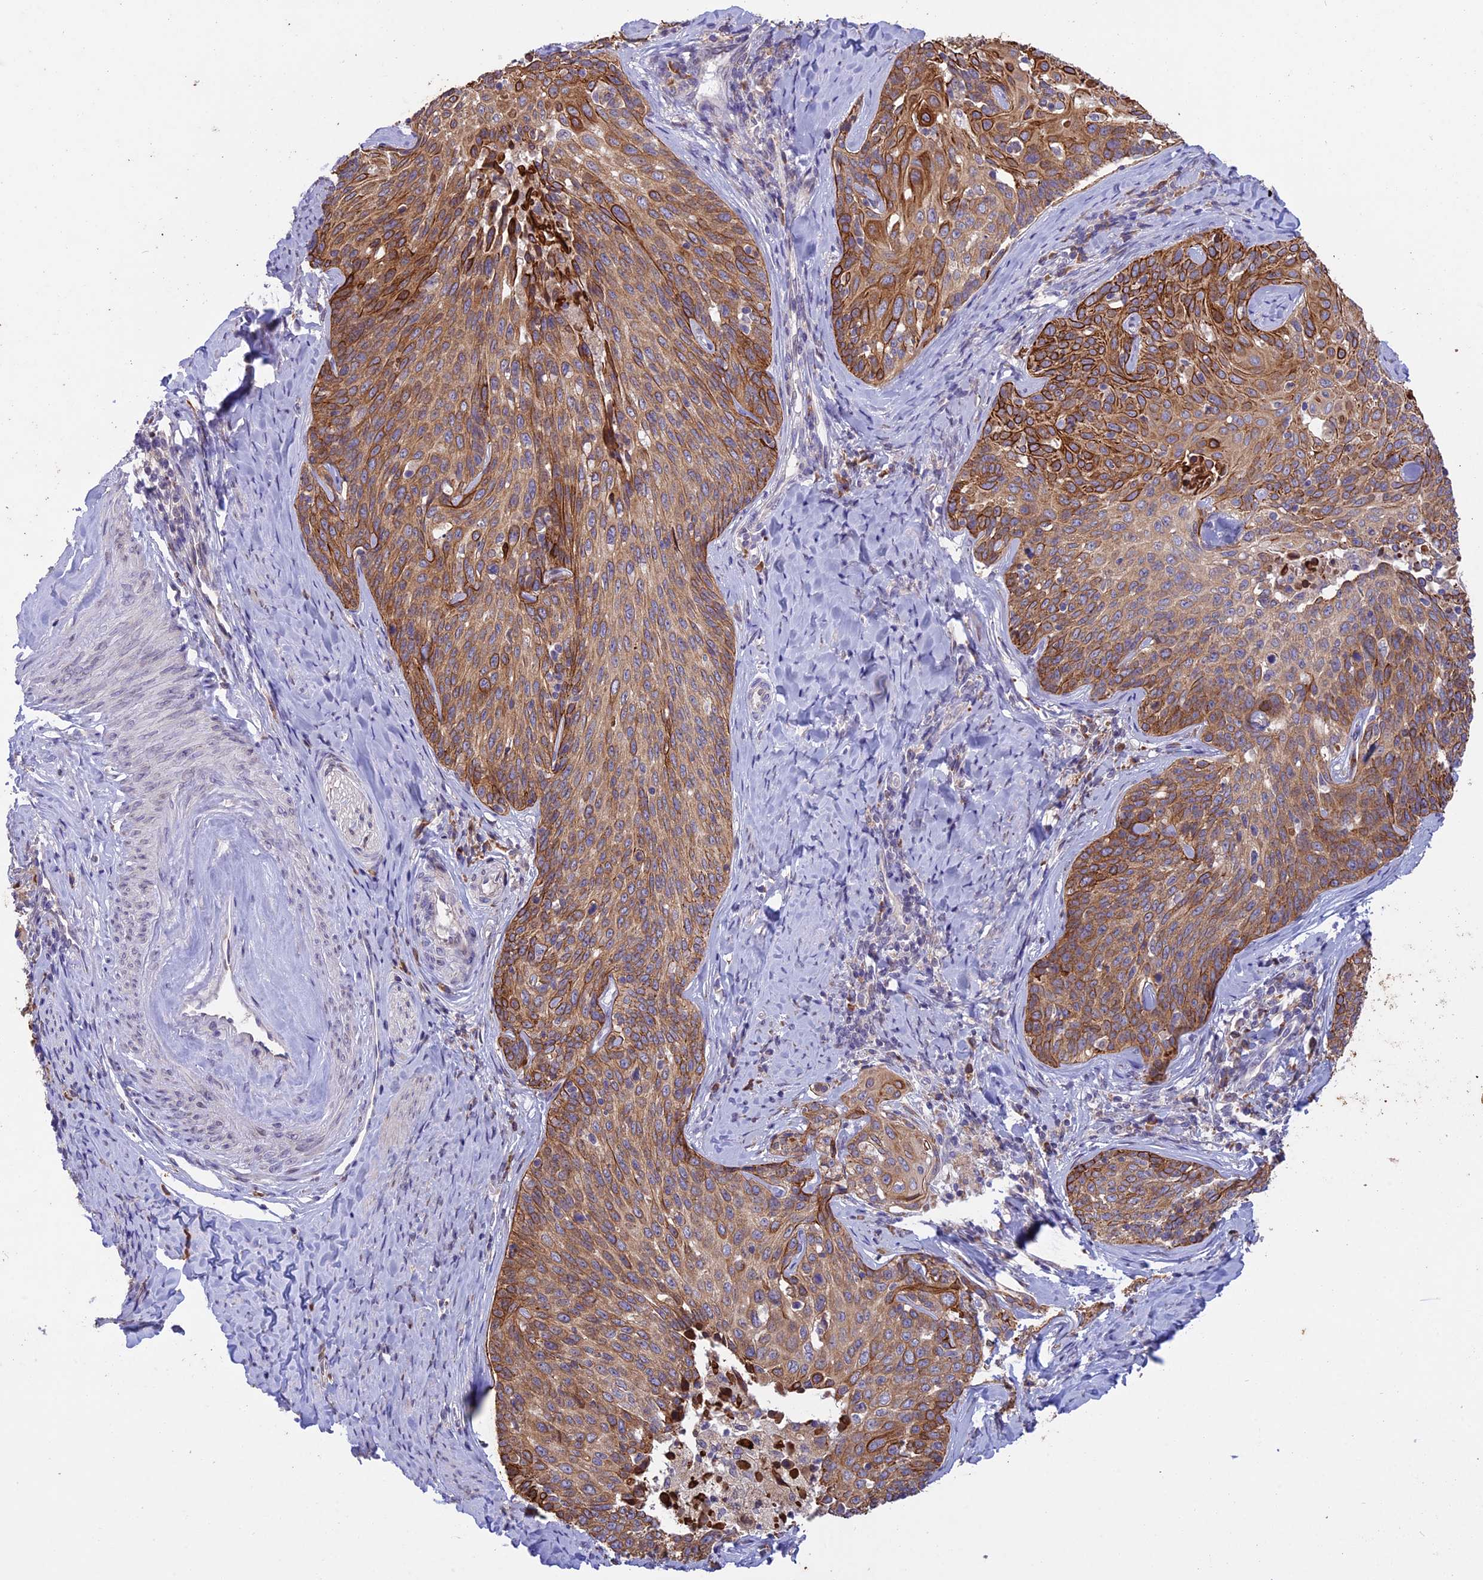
{"staining": {"intensity": "moderate", "quantity": ">75%", "location": "cytoplasmic/membranous"}, "tissue": "cervical cancer", "cell_type": "Tumor cells", "image_type": "cancer", "snomed": [{"axis": "morphology", "description": "Squamous cell carcinoma, NOS"}, {"axis": "topography", "description": "Cervix"}], "caption": "The histopathology image demonstrates a brown stain indicating the presence of a protein in the cytoplasmic/membranous of tumor cells in cervical cancer. Nuclei are stained in blue.", "gene": "DMRTA2", "patient": {"sex": "female", "age": 50}}